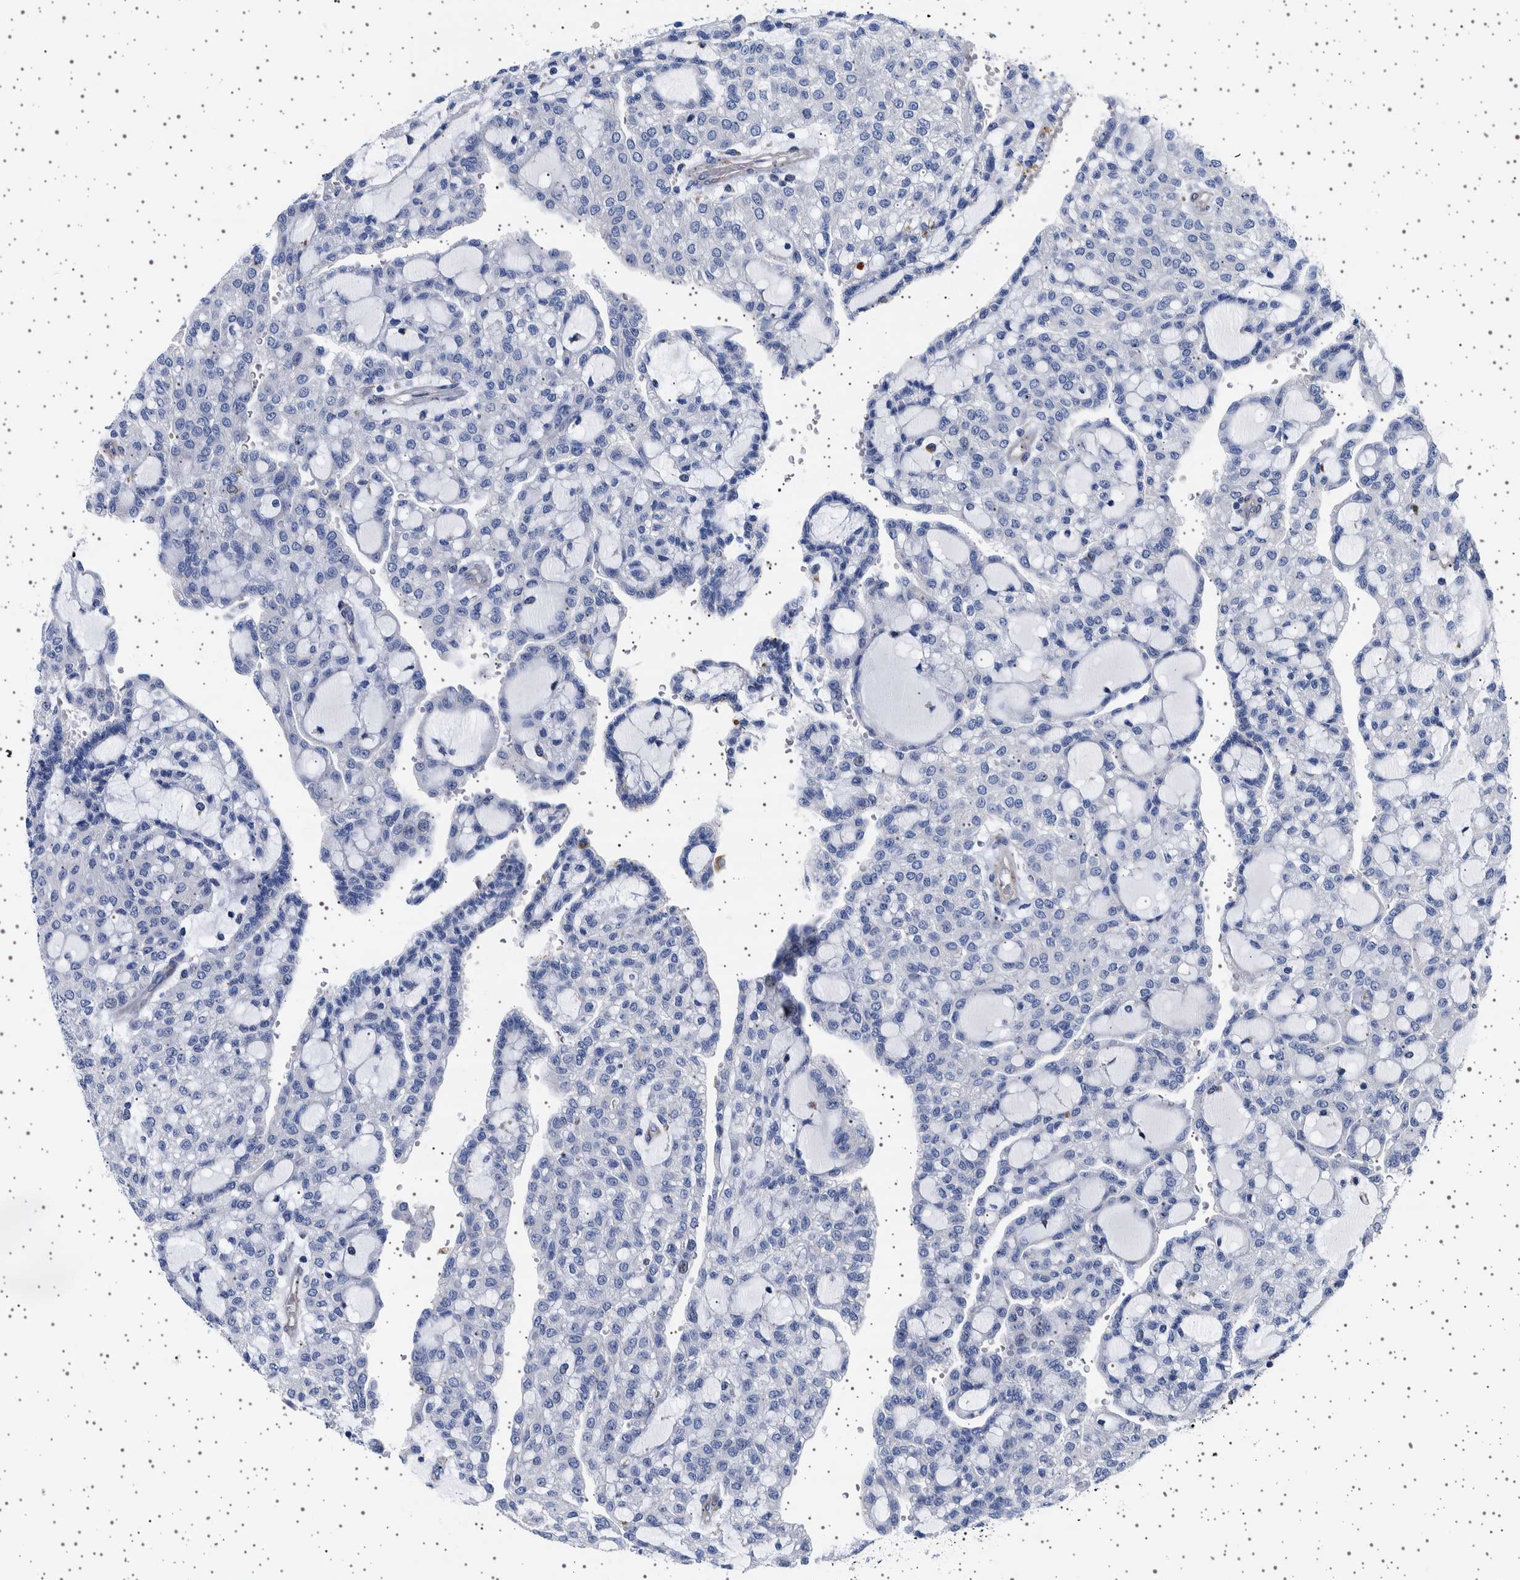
{"staining": {"intensity": "negative", "quantity": "none", "location": "none"}, "tissue": "renal cancer", "cell_type": "Tumor cells", "image_type": "cancer", "snomed": [{"axis": "morphology", "description": "Adenocarcinoma, NOS"}, {"axis": "topography", "description": "Kidney"}], "caption": "Immunohistochemistry (IHC) histopathology image of neoplastic tissue: renal cancer (adenocarcinoma) stained with DAB (3,3'-diaminobenzidine) reveals no significant protein expression in tumor cells.", "gene": "SEPTIN4", "patient": {"sex": "male", "age": 63}}